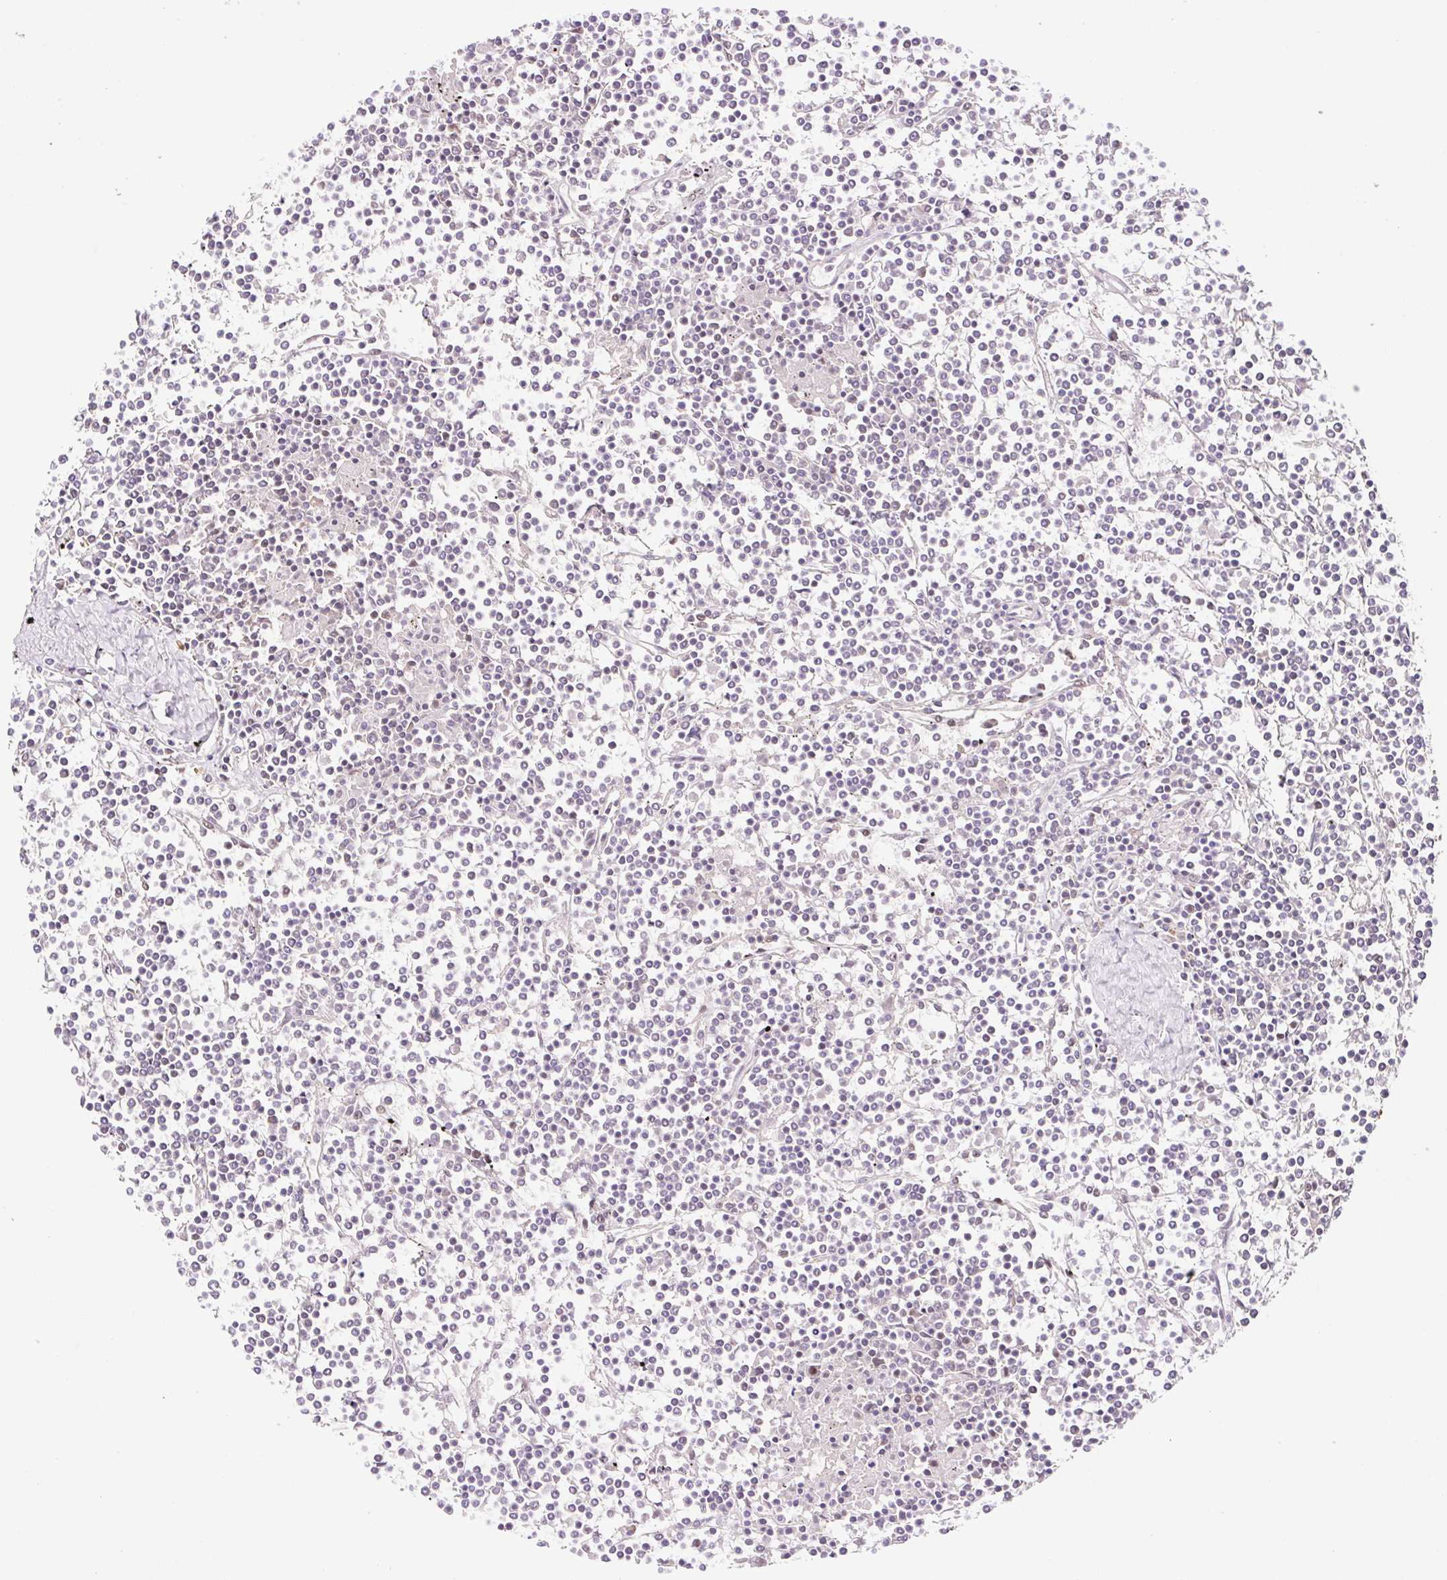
{"staining": {"intensity": "negative", "quantity": "none", "location": "none"}, "tissue": "lymphoma", "cell_type": "Tumor cells", "image_type": "cancer", "snomed": [{"axis": "morphology", "description": "Malignant lymphoma, non-Hodgkin's type, Low grade"}, {"axis": "topography", "description": "Spleen"}], "caption": "Immunohistochemistry (IHC) histopathology image of human lymphoma stained for a protein (brown), which demonstrates no expression in tumor cells.", "gene": "HFE", "patient": {"sex": "female", "age": 19}}